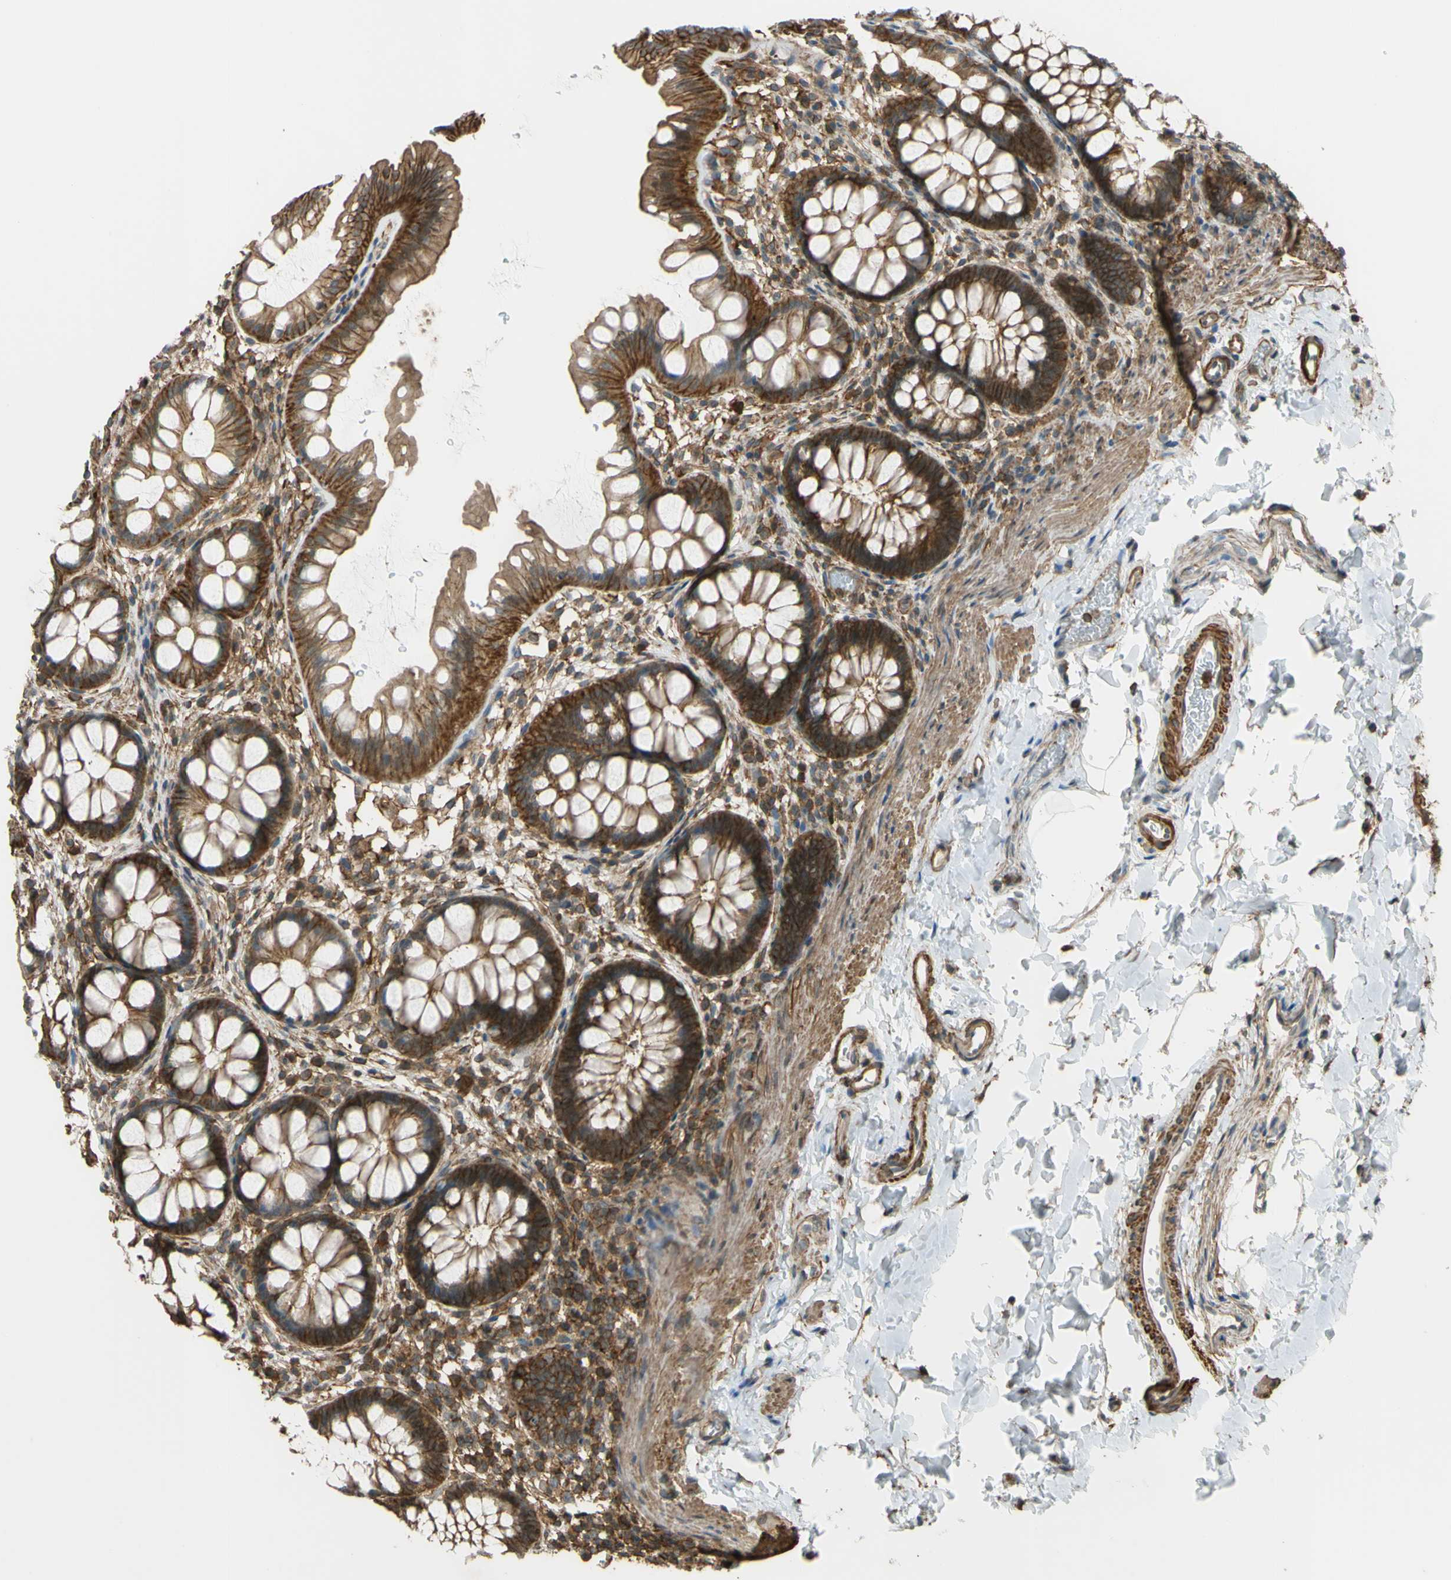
{"staining": {"intensity": "strong", "quantity": ">75%", "location": "cytoplasmic/membranous"}, "tissue": "rectum", "cell_type": "Glandular cells", "image_type": "normal", "snomed": [{"axis": "morphology", "description": "Normal tissue, NOS"}, {"axis": "topography", "description": "Rectum"}], "caption": "Protein expression analysis of normal human rectum reveals strong cytoplasmic/membranous positivity in about >75% of glandular cells. (Stains: DAB (3,3'-diaminobenzidine) in brown, nuclei in blue, Microscopy: brightfield microscopy at high magnification).", "gene": "ADD3", "patient": {"sex": "female", "age": 24}}